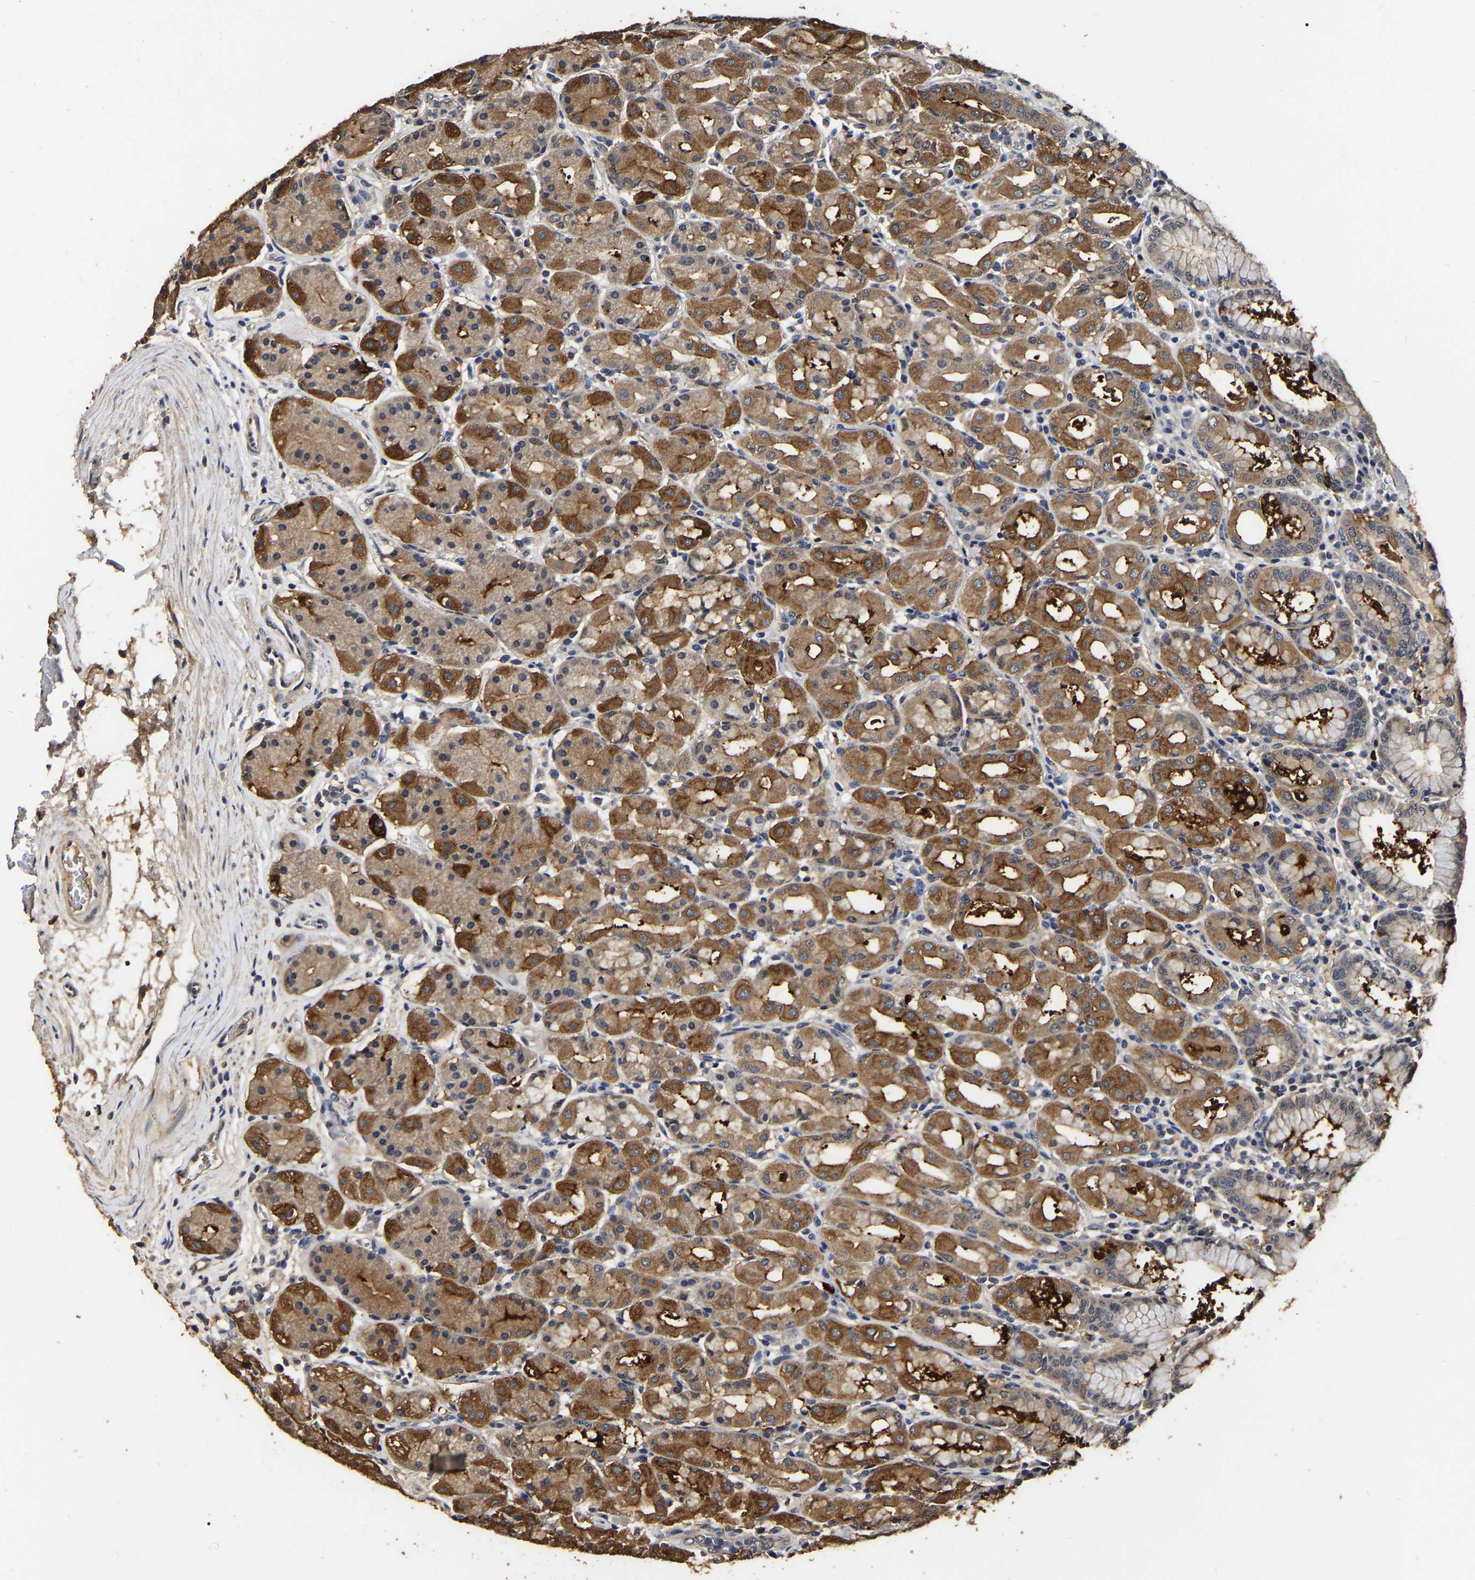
{"staining": {"intensity": "moderate", "quantity": ">75%", "location": "cytoplasmic/membranous"}, "tissue": "stomach", "cell_type": "Glandular cells", "image_type": "normal", "snomed": [{"axis": "morphology", "description": "Normal tissue, NOS"}, {"axis": "topography", "description": "Stomach"}, {"axis": "topography", "description": "Stomach, lower"}], "caption": "Immunohistochemical staining of unremarkable human stomach demonstrates medium levels of moderate cytoplasmic/membranous expression in about >75% of glandular cells.", "gene": "STK32C", "patient": {"sex": "female", "age": 56}}